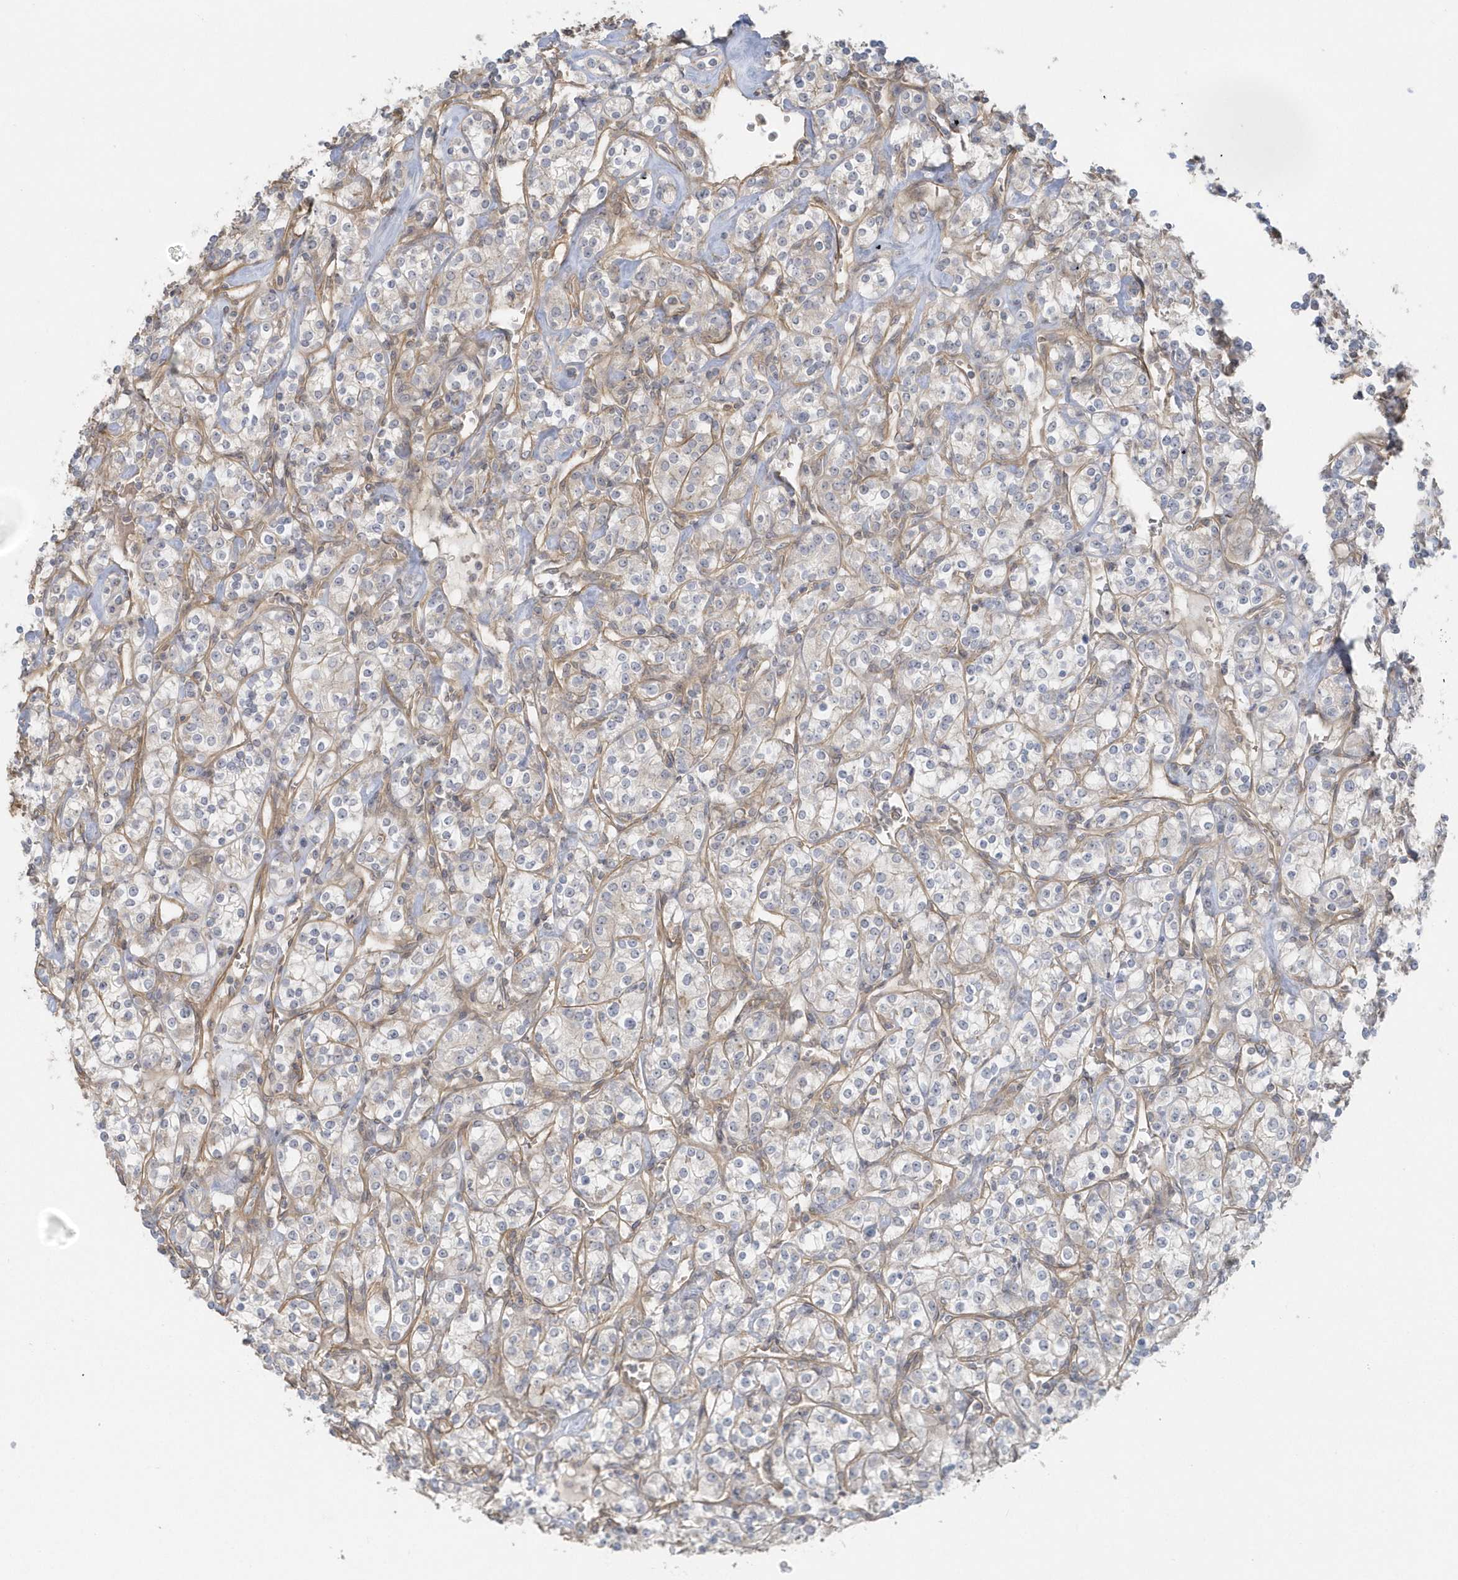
{"staining": {"intensity": "negative", "quantity": "none", "location": "none"}, "tissue": "renal cancer", "cell_type": "Tumor cells", "image_type": "cancer", "snomed": [{"axis": "morphology", "description": "Adenocarcinoma, NOS"}, {"axis": "topography", "description": "Kidney"}], "caption": "Immunohistochemistry micrograph of neoplastic tissue: renal adenocarcinoma stained with DAB shows no significant protein positivity in tumor cells. (DAB IHC with hematoxylin counter stain).", "gene": "ACTR1A", "patient": {"sex": "male", "age": 77}}